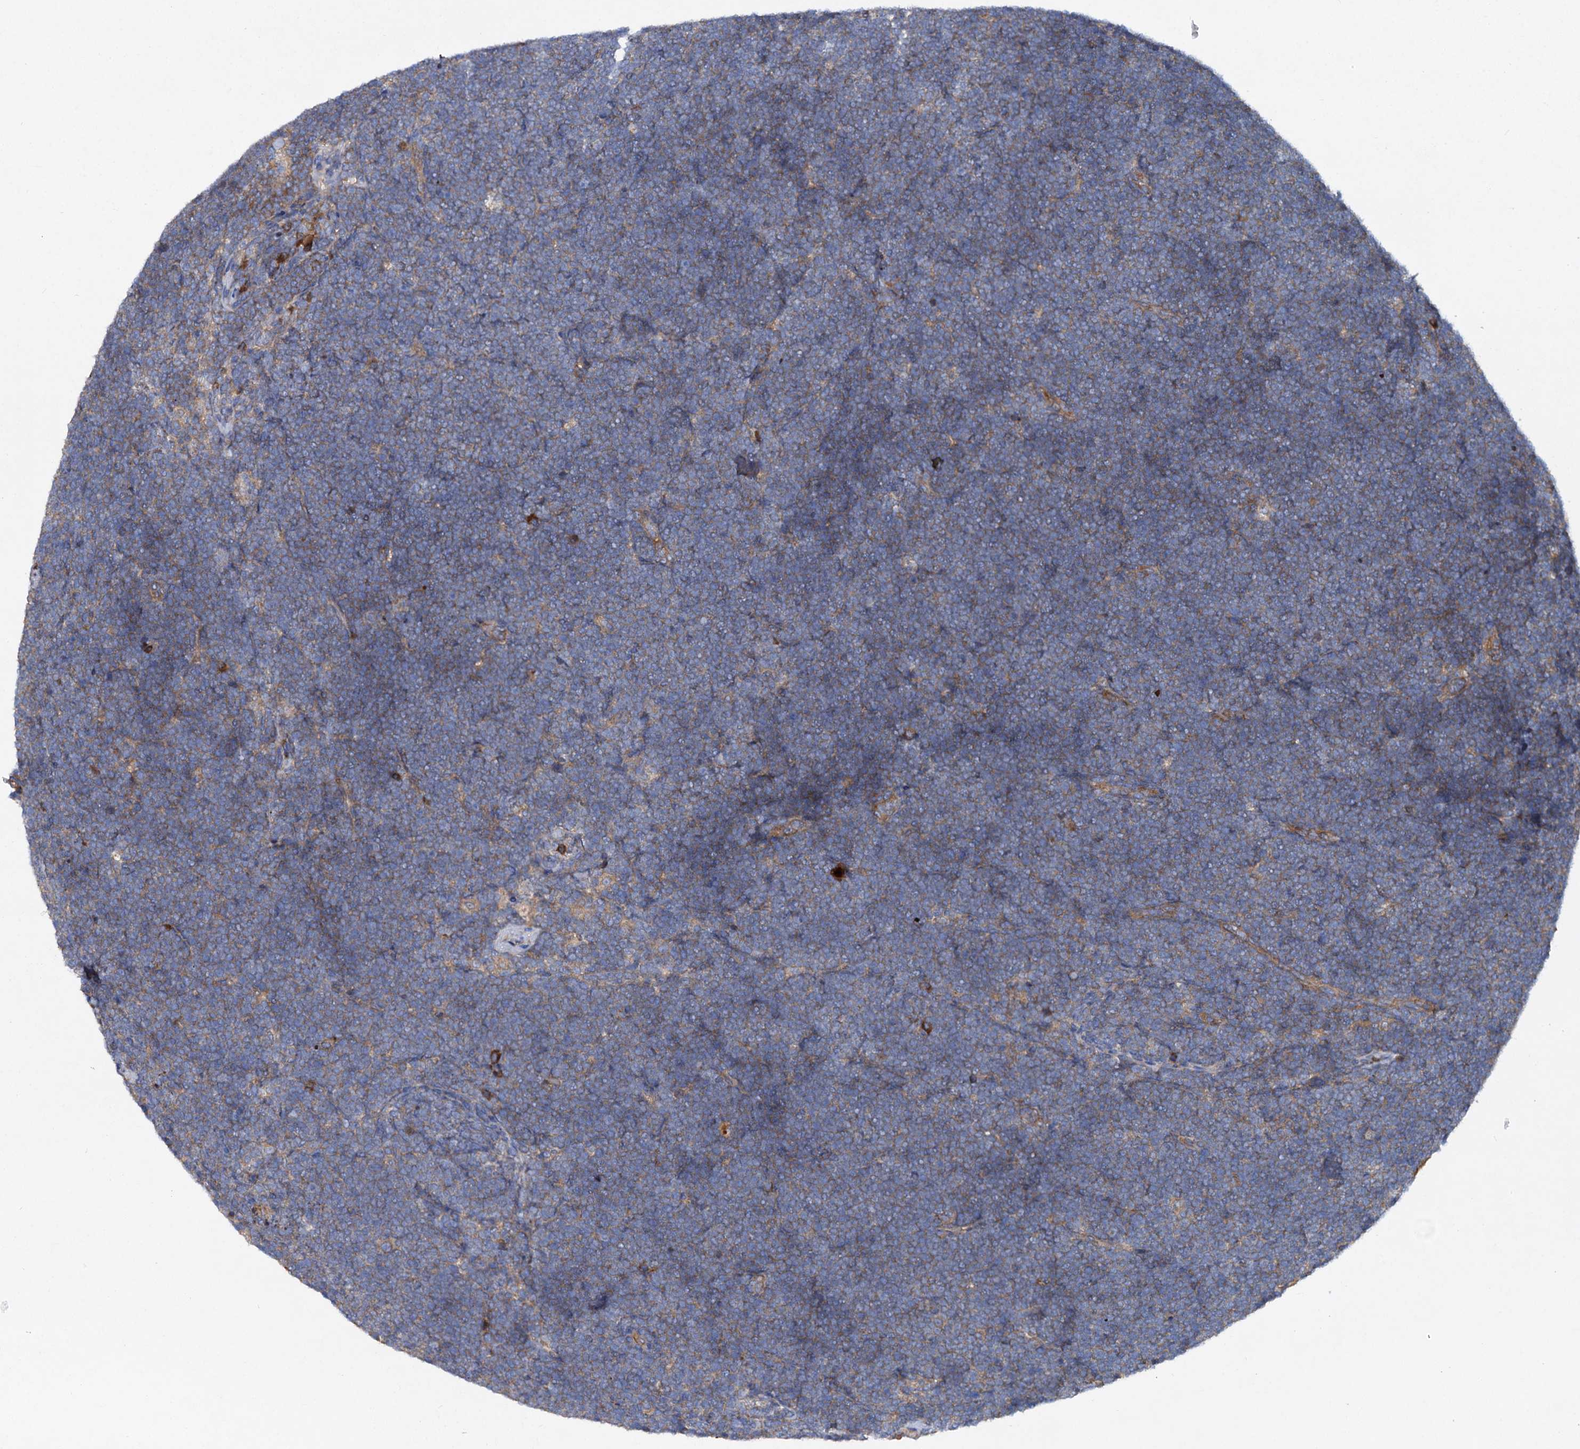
{"staining": {"intensity": "negative", "quantity": "none", "location": "none"}, "tissue": "lymphoma", "cell_type": "Tumor cells", "image_type": "cancer", "snomed": [{"axis": "morphology", "description": "Malignant lymphoma, non-Hodgkin's type, High grade"}, {"axis": "topography", "description": "Lymph node"}], "caption": "DAB immunohistochemical staining of human lymphoma displays no significant positivity in tumor cells. Nuclei are stained in blue.", "gene": "ALKBH7", "patient": {"sex": "male", "age": 13}}